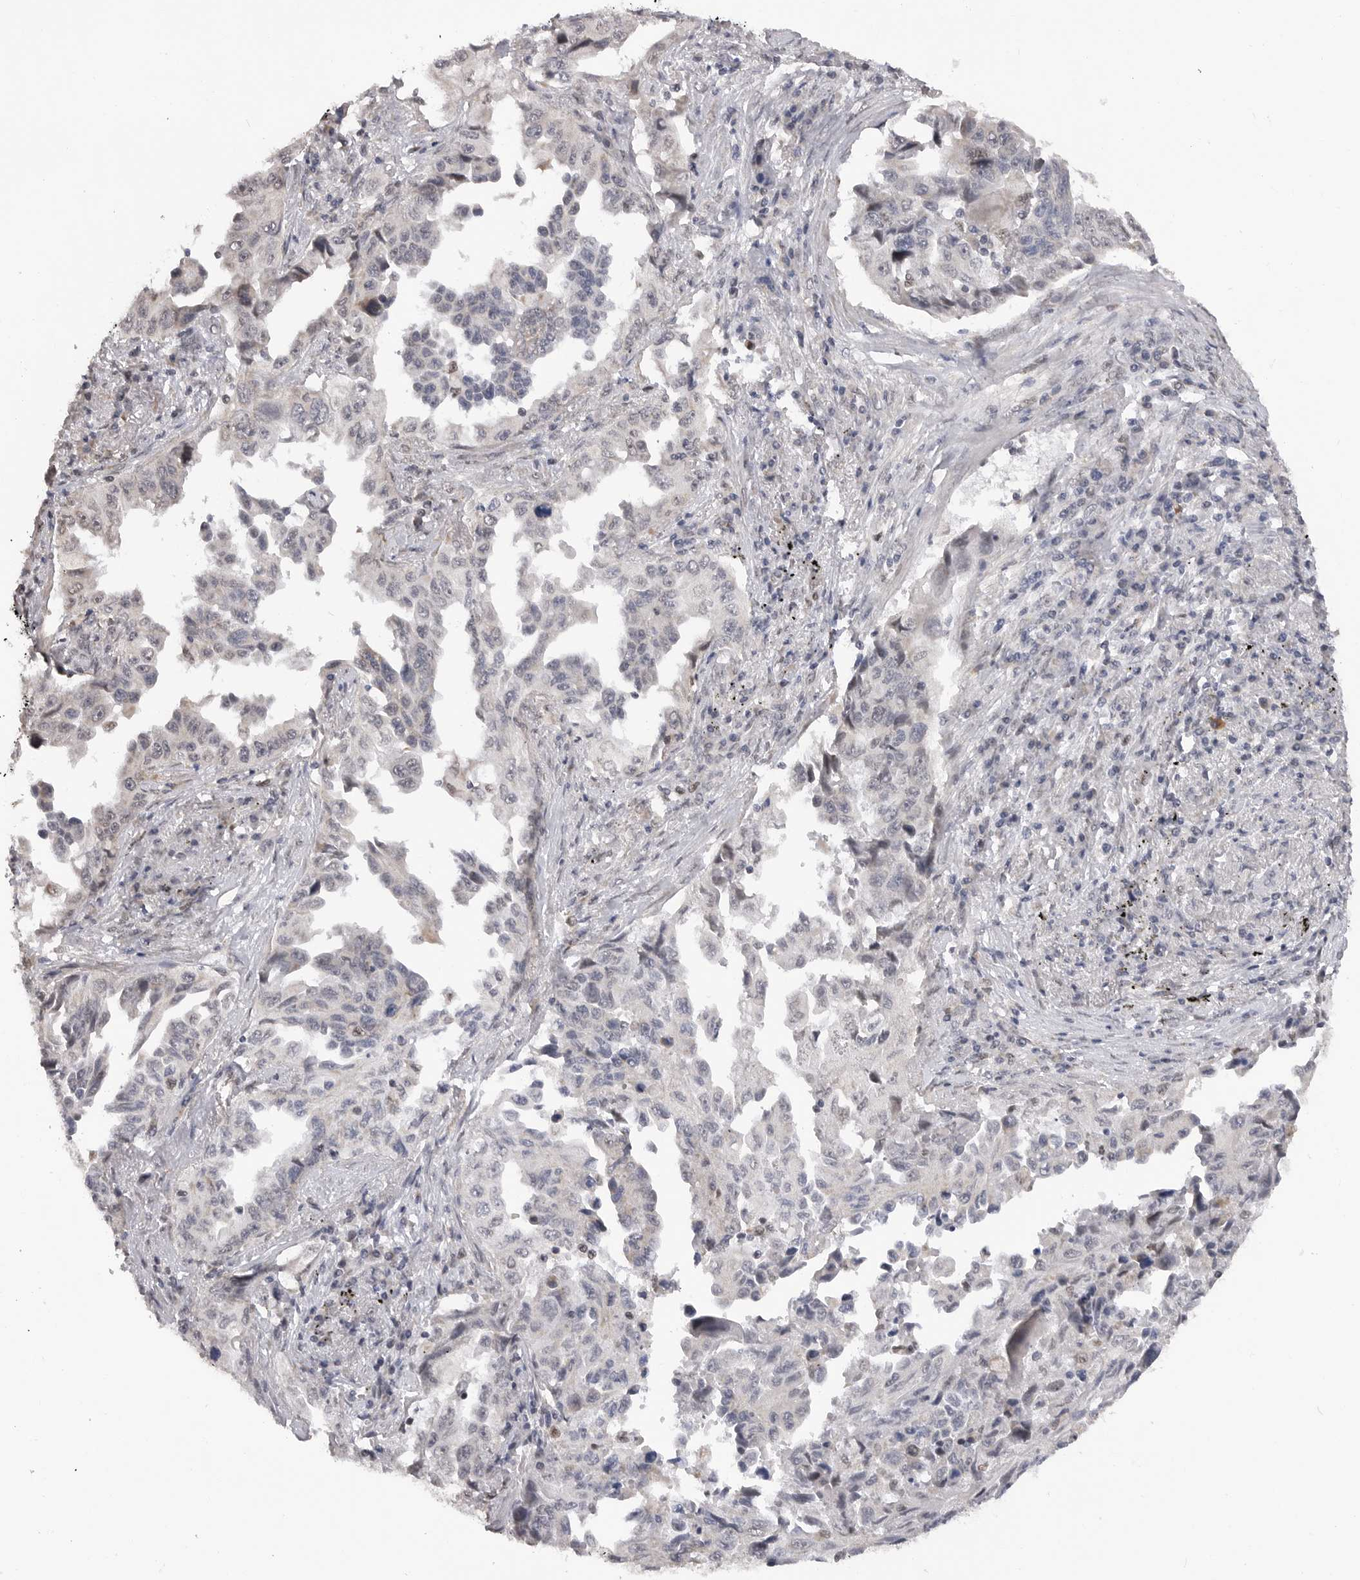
{"staining": {"intensity": "negative", "quantity": "none", "location": "none"}, "tissue": "lung cancer", "cell_type": "Tumor cells", "image_type": "cancer", "snomed": [{"axis": "morphology", "description": "Adenocarcinoma, NOS"}, {"axis": "topography", "description": "Lung"}], "caption": "This is an immunohistochemistry (IHC) micrograph of human lung cancer (adenocarcinoma). There is no staining in tumor cells.", "gene": "SMARCC1", "patient": {"sex": "female", "age": 51}}